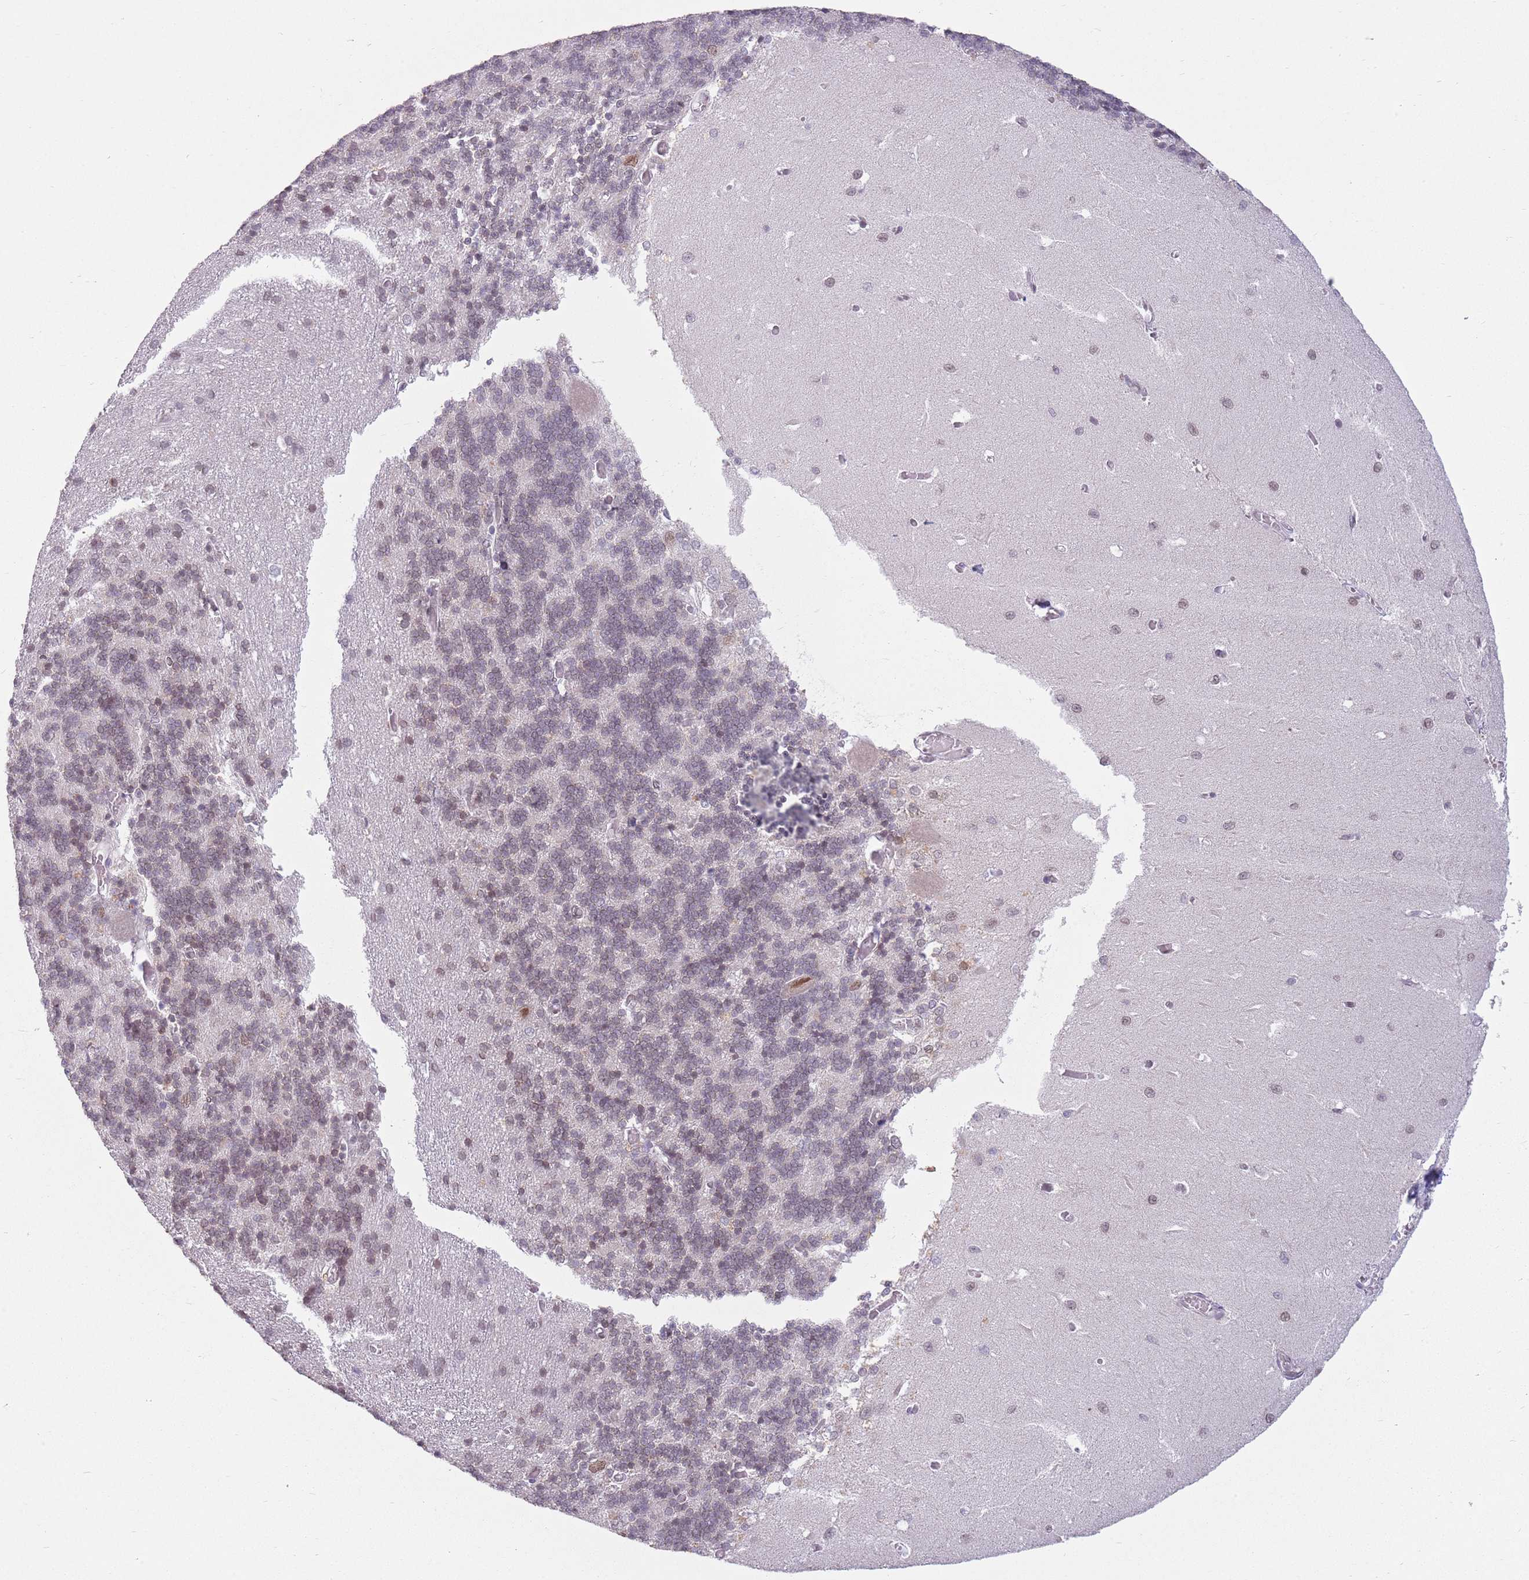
{"staining": {"intensity": "moderate", "quantity": "25%-75%", "location": "nuclear"}, "tissue": "cerebellum", "cell_type": "Cells in granular layer", "image_type": "normal", "snomed": [{"axis": "morphology", "description": "Normal tissue, NOS"}, {"axis": "topography", "description": "Cerebellum"}], "caption": "Immunohistochemical staining of benign cerebellum reveals moderate nuclear protein positivity in approximately 25%-75% of cells in granular layer.", "gene": "ZNF574", "patient": {"sex": "male", "age": 37}}